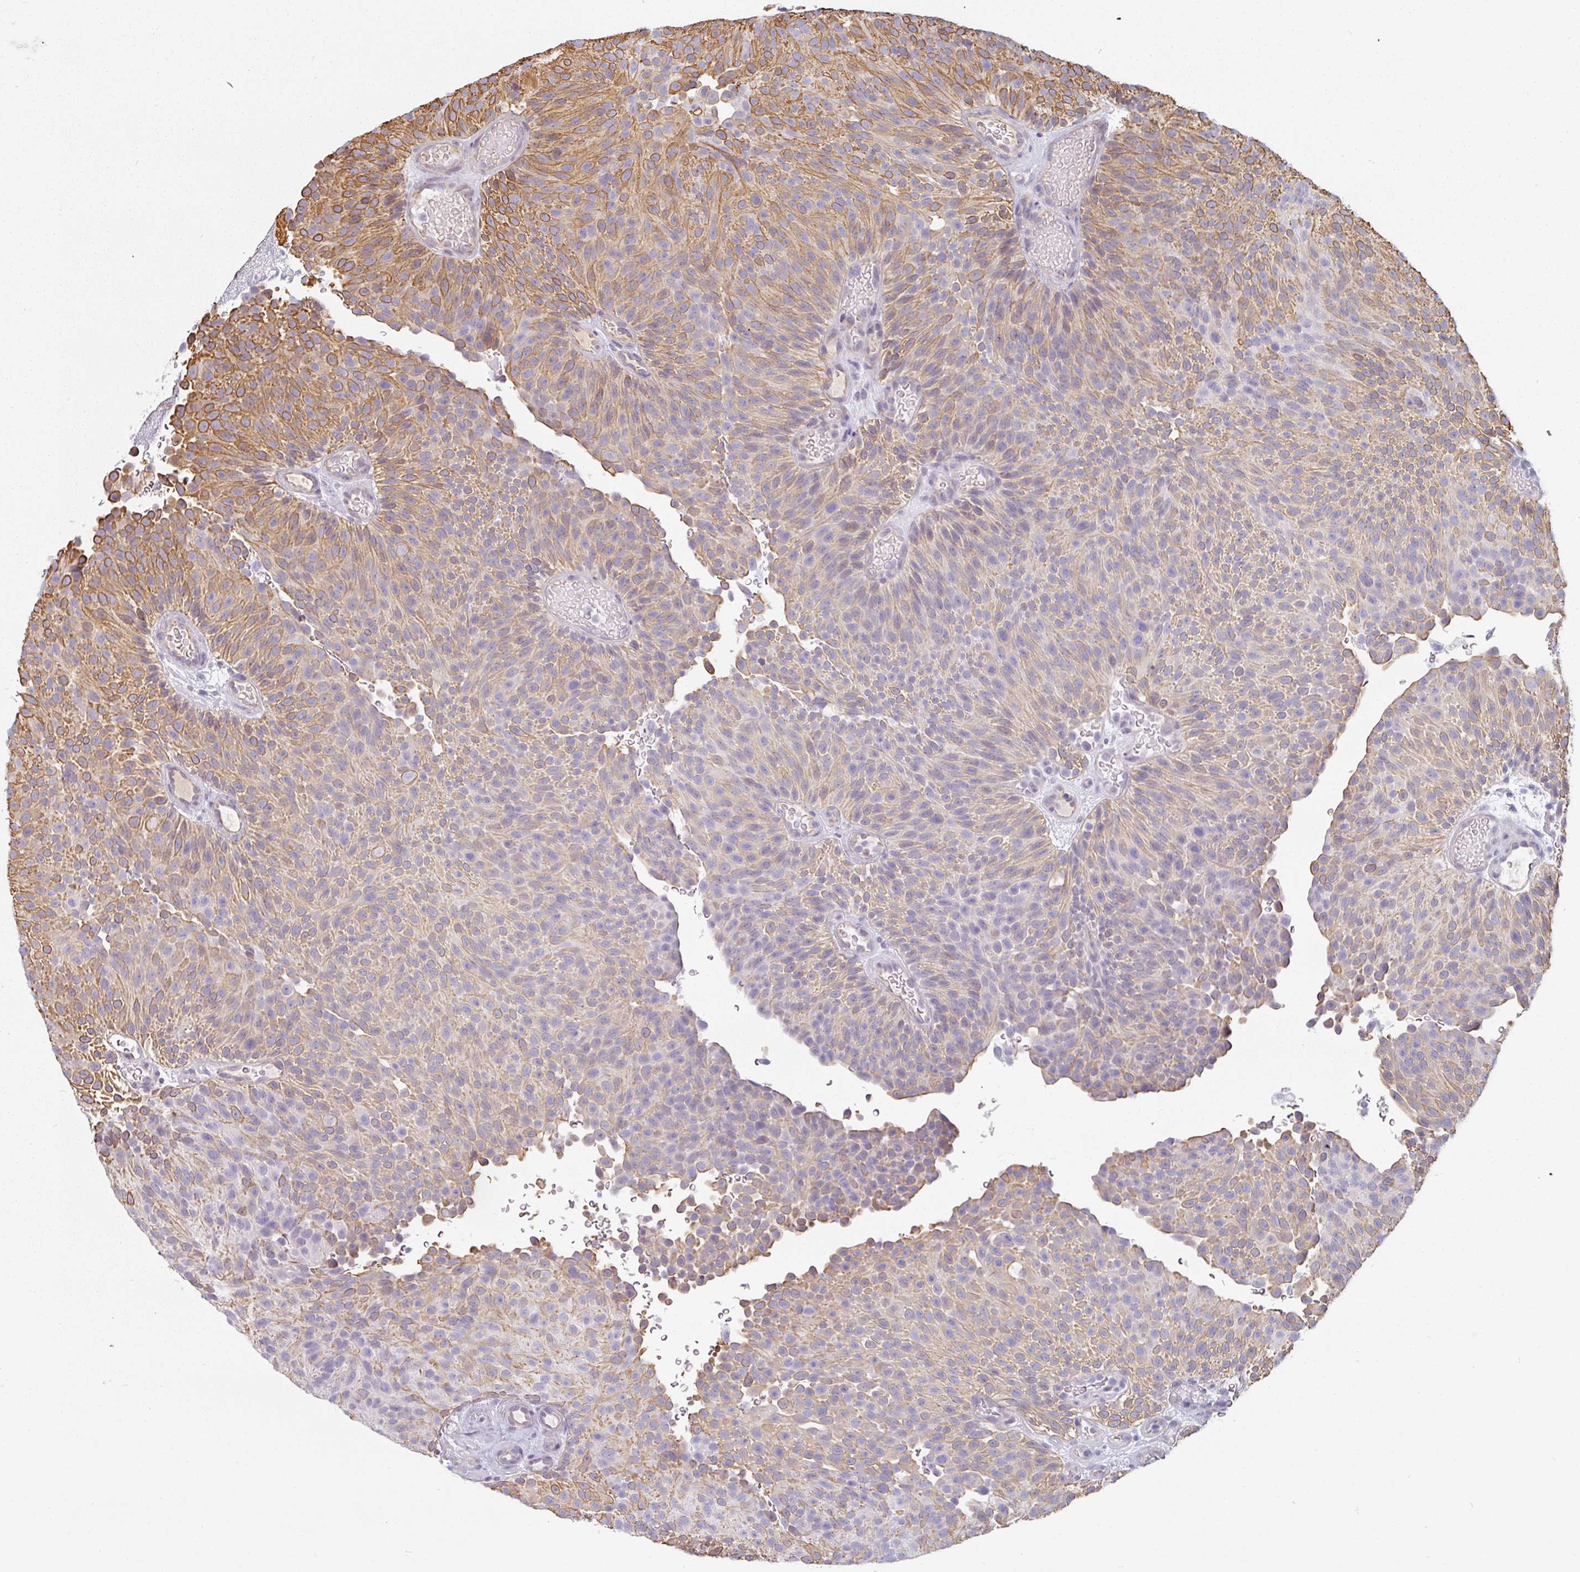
{"staining": {"intensity": "moderate", "quantity": ">75%", "location": "cytoplasmic/membranous"}, "tissue": "urothelial cancer", "cell_type": "Tumor cells", "image_type": "cancer", "snomed": [{"axis": "morphology", "description": "Urothelial carcinoma, Low grade"}, {"axis": "topography", "description": "Urinary bladder"}], "caption": "Immunohistochemical staining of urothelial cancer reveals moderate cytoplasmic/membranous protein positivity in about >75% of tumor cells.", "gene": "CEP78", "patient": {"sex": "male", "age": 78}}